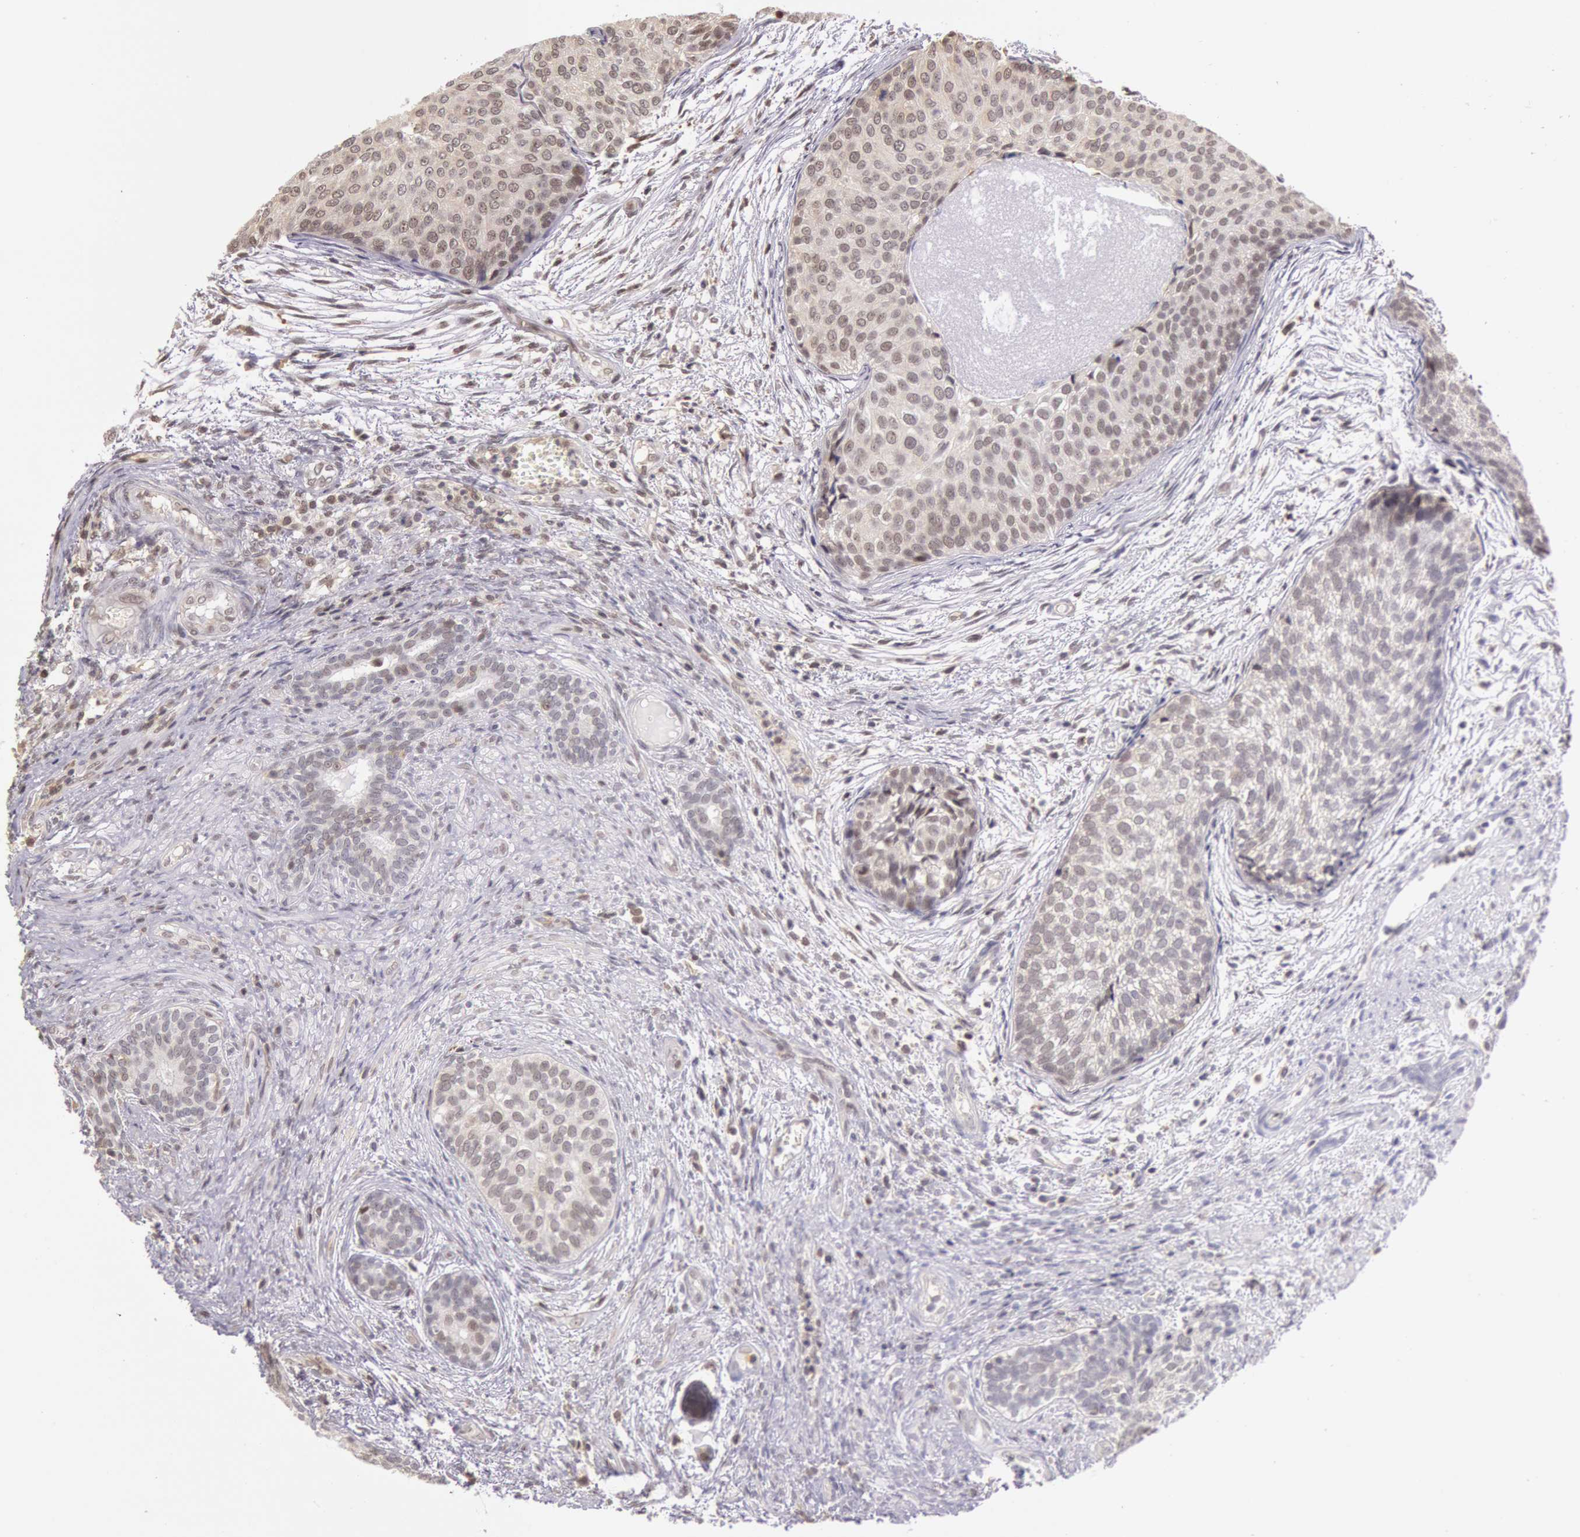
{"staining": {"intensity": "weak", "quantity": "<25%", "location": "nuclear"}, "tissue": "urothelial cancer", "cell_type": "Tumor cells", "image_type": "cancer", "snomed": [{"axis": "morphology", "description": "Urothelial carcinoma, Low grade"}, {"axis": "topography", "description": "Urinary bladder"}], "caption": "DAB immunohistochemical staining of human urothelial cancer displays no significant expression in tumor cells.", "gene": "HIF1A", "patient": {"sex": "male", "age": 84}}